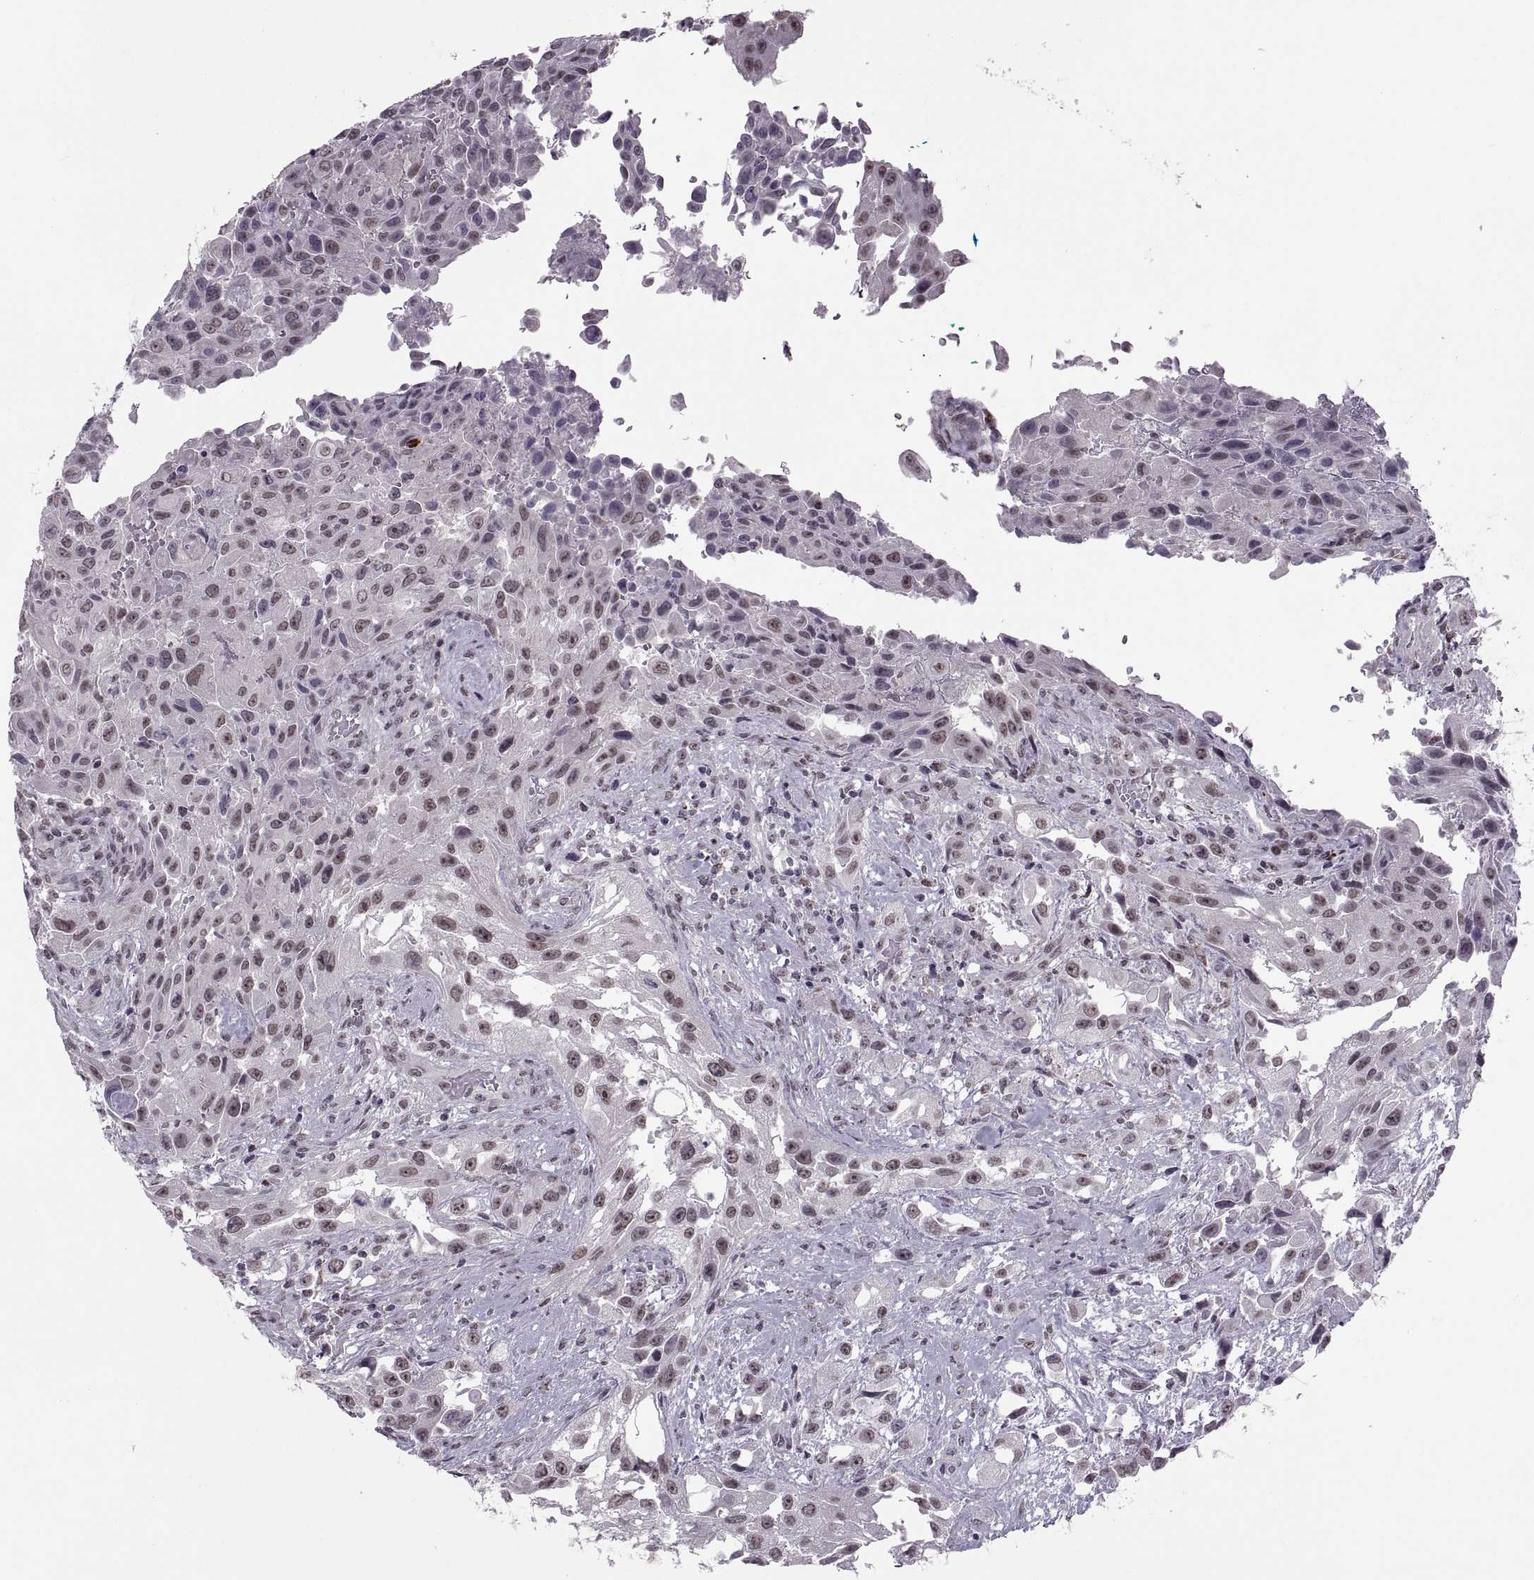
{"staining": {"intensity": "weak", "quantity": "<25%", "location": "nuclear"}, "tissue": "urothelial cancer", "cell_type": "Tumor cells", "image_type": "cancer", "snomed": [{"axis": "morphology", "description": "Urothelial carcinoma, High grade"}, {"axis": "topography", "description": "Urinary bladder"}], "caption": "Tumor cells show no significant staining in high-grade urothelial carcinoma.", "gene": "OTP", "patient": {"sex": "male", "age": 79}}